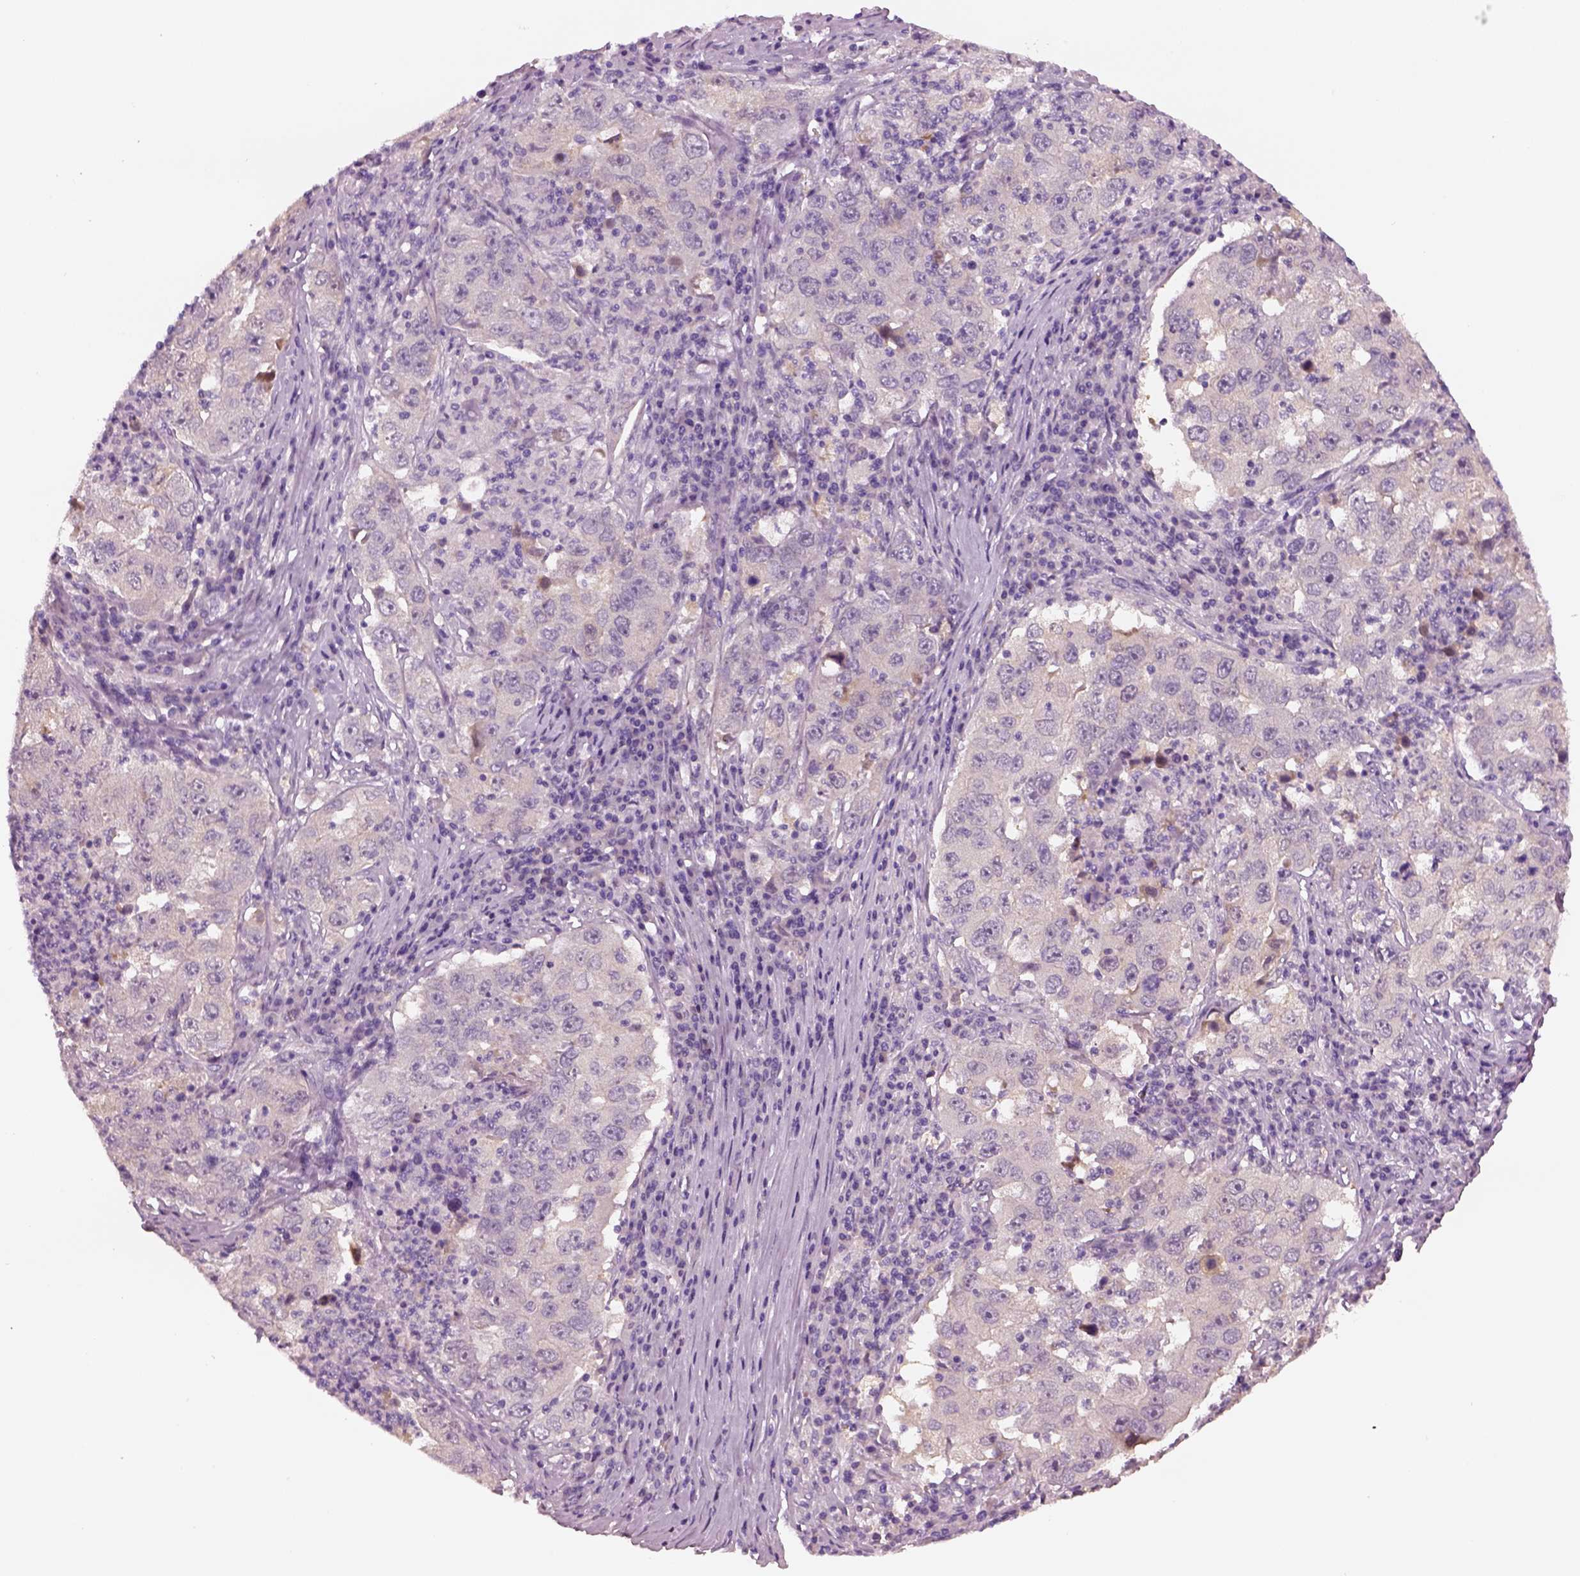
{"staining": {"intensity": "negative", "quantity": "none", "location": "none"}, "tissue": "lung cancer", "cell_type": "Tumor cells", "image_type": "cancer", "snomed": [{"axis": "morphology", "description": "Adenocarcinoma, NOS"}, {"axis": "topography", "description": "Lung"}], "caption": "This is an immunohistochemistry image of human adenocarcinoma (lung). There is no expression in tumor cells.", "gene": "ELSPBP1", "patient": {"sex": "male", "age": 73}}